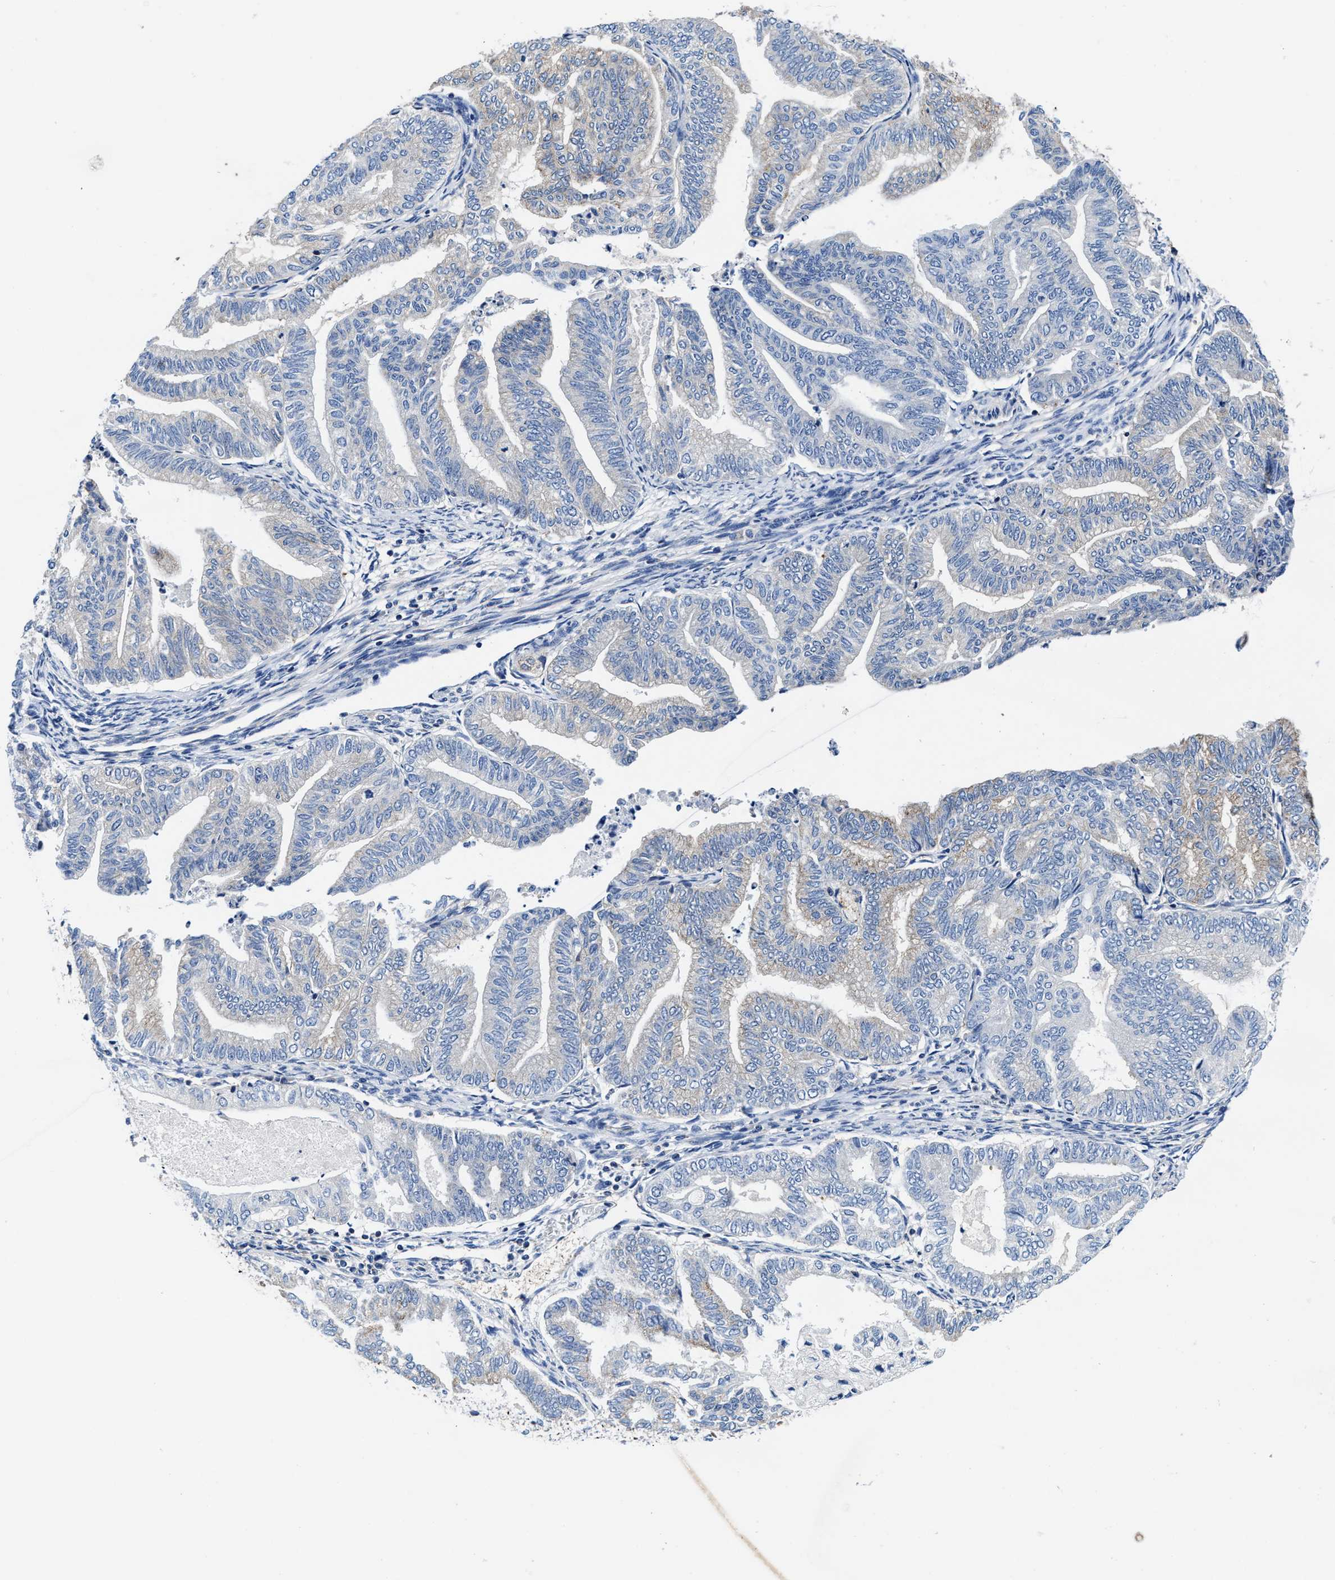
{"staining": {"intensity": "negative", "quantity": "none", "location": "none"}, "tissue": "endometrial cancer", "cell_type": "Tumor cells", "image_type": "cancer", "snomed": [{"axis": "morphology", "description": "Adenocarcinoma, NOS"}, {"axis": "topography", "description": "Endometrium"}], "caption": "Adenocarcinoma (endometrial) was stained to show a protein in brown. There is no significant expression in tumor cells.", "gene": "PHLPP1", "patient": {"sex": "female", "age": 79}}